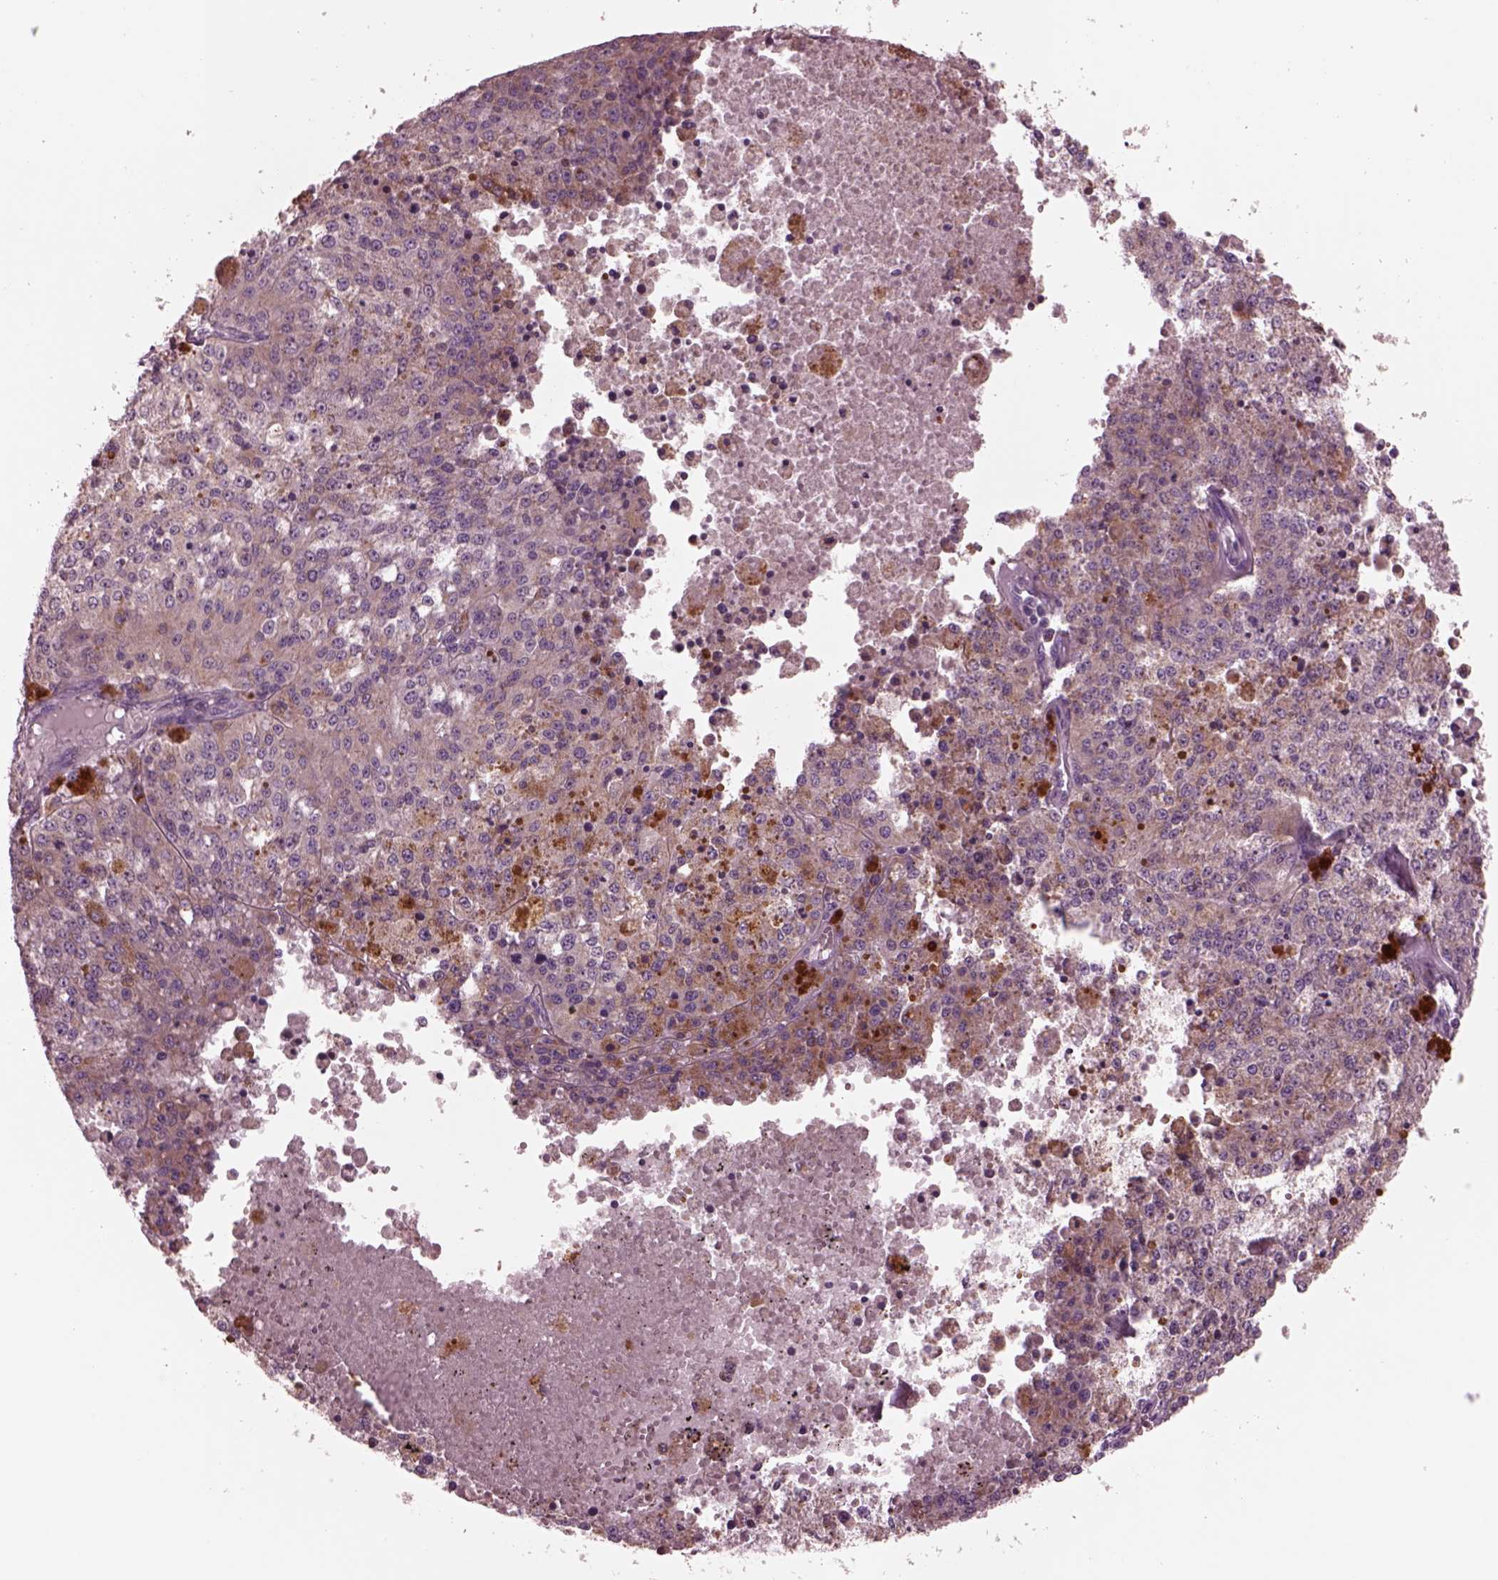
{"staining": {"intensity": "moderate", "quantity": "<25%", "location": "cytoplasmic/membranous"}, "tissue": "melanoma", "cell_type": "Tumor cells", "image_type": "cancer", "snomed": [{"axis": "morphology", "description": "Malignant melanoma, Metastatic site"}, {"axis": "topography", "description": "Lymph node"}], "caption": "Protein expression by immunohistochemistry (IHC) displays moderate cytoplasmic/membranous positivity in approximately <25% of tumor cells in malignant melanoma (metastatic site).", "gene": "AP4M1", "patient": {"sex": "female", "age": 64}}